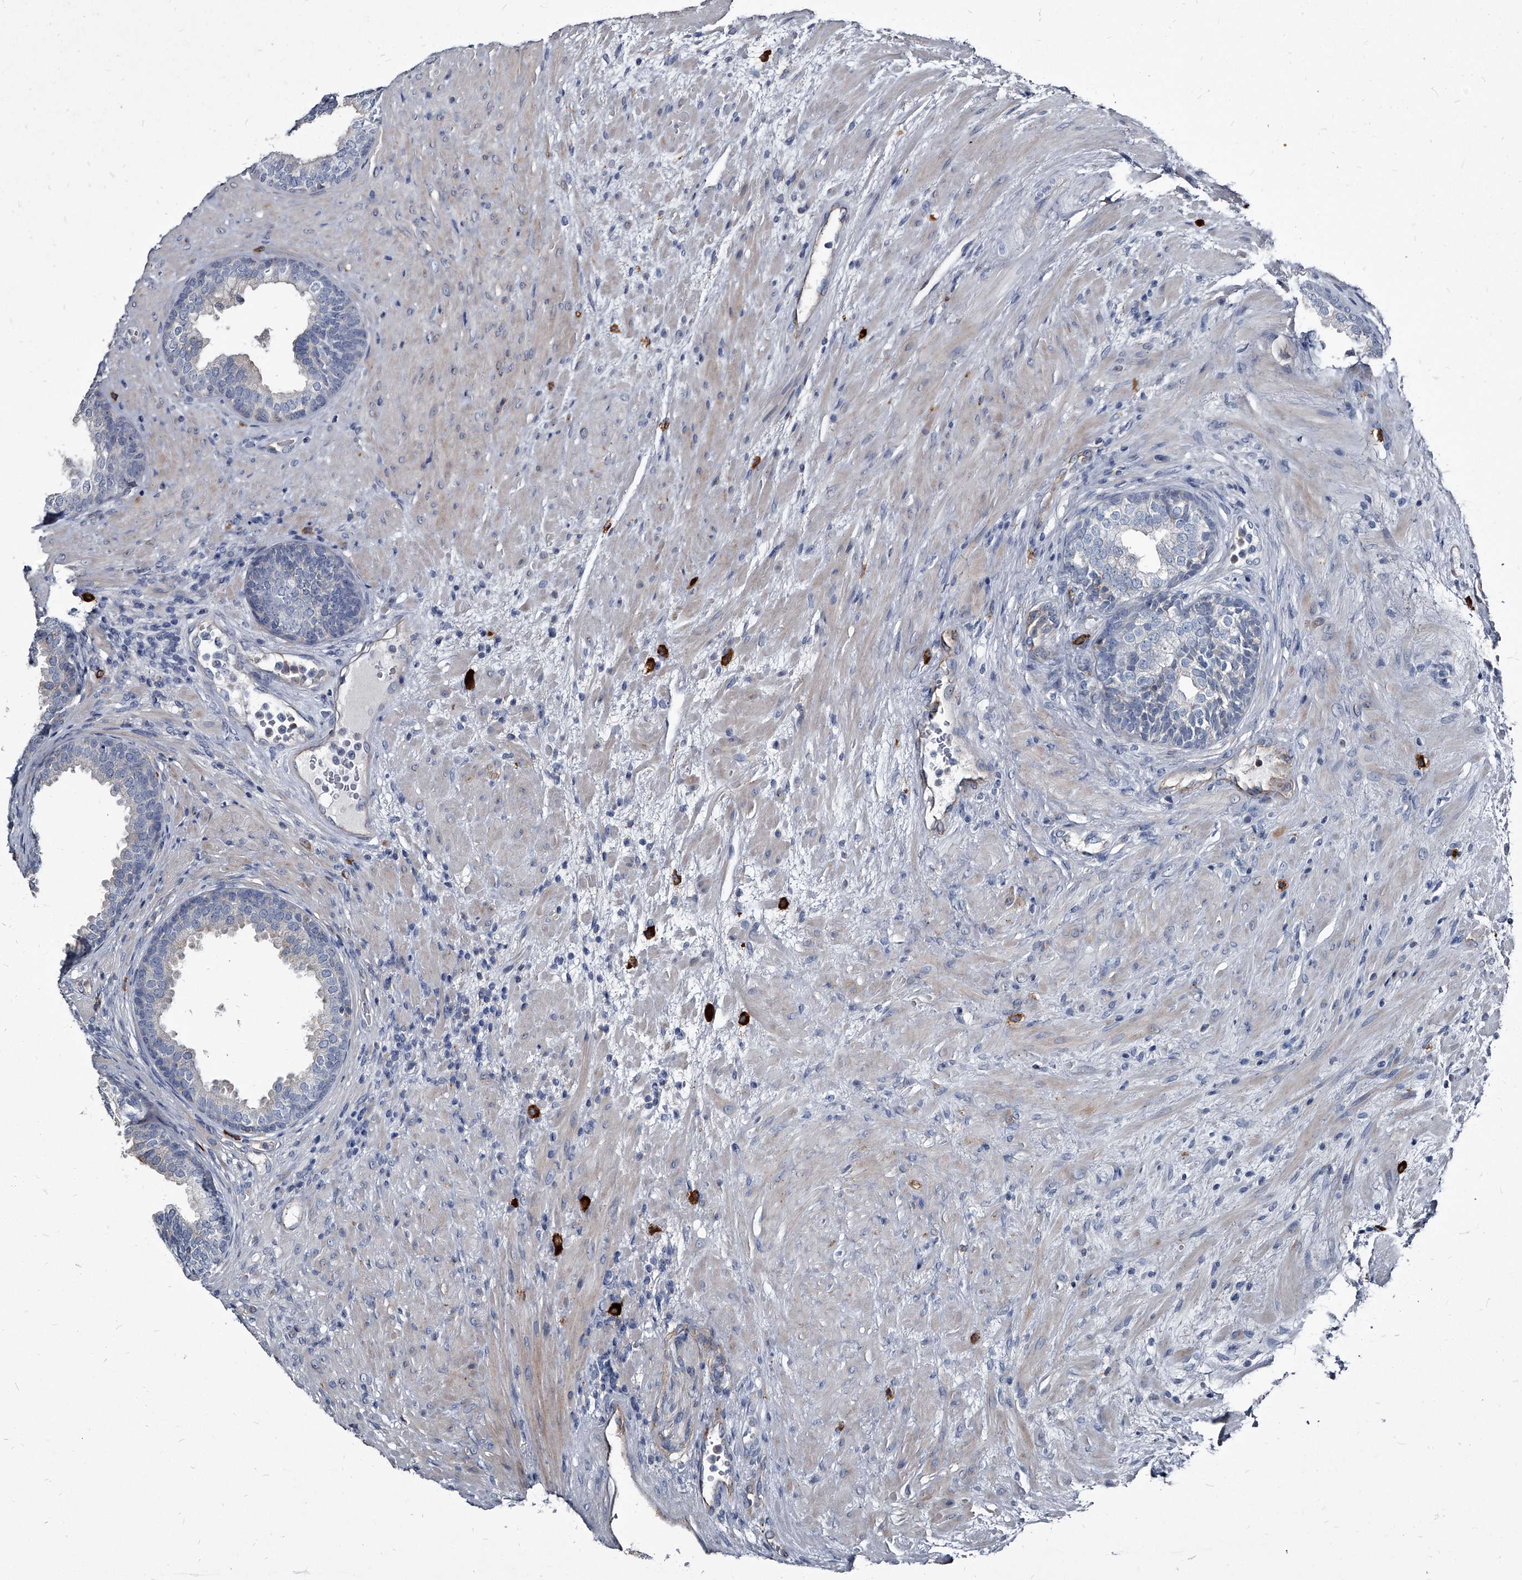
{"staining": {"intensity": "negative", "quantity": "none", "location": "none"}, "tissue": "prostate", "cell_type": "Glandular cells", "image_type": "normal", "snomed": [{"axis": "morphology", "description": "Normal tissue, NOS"}, {"axis": "topography", "description": "Prostate"}], "caption": "Immunohistochemical staining of unremarkable prostate shows no significant expression in glandular cells. The staining was performed using DAB to visualize the protein expression in brown, while the nuclei were stained in blue with hematoxylin (Magnification: 20x).", "gene": "PGLYRP3", "patient": {"sex": "male", "age": 76}}